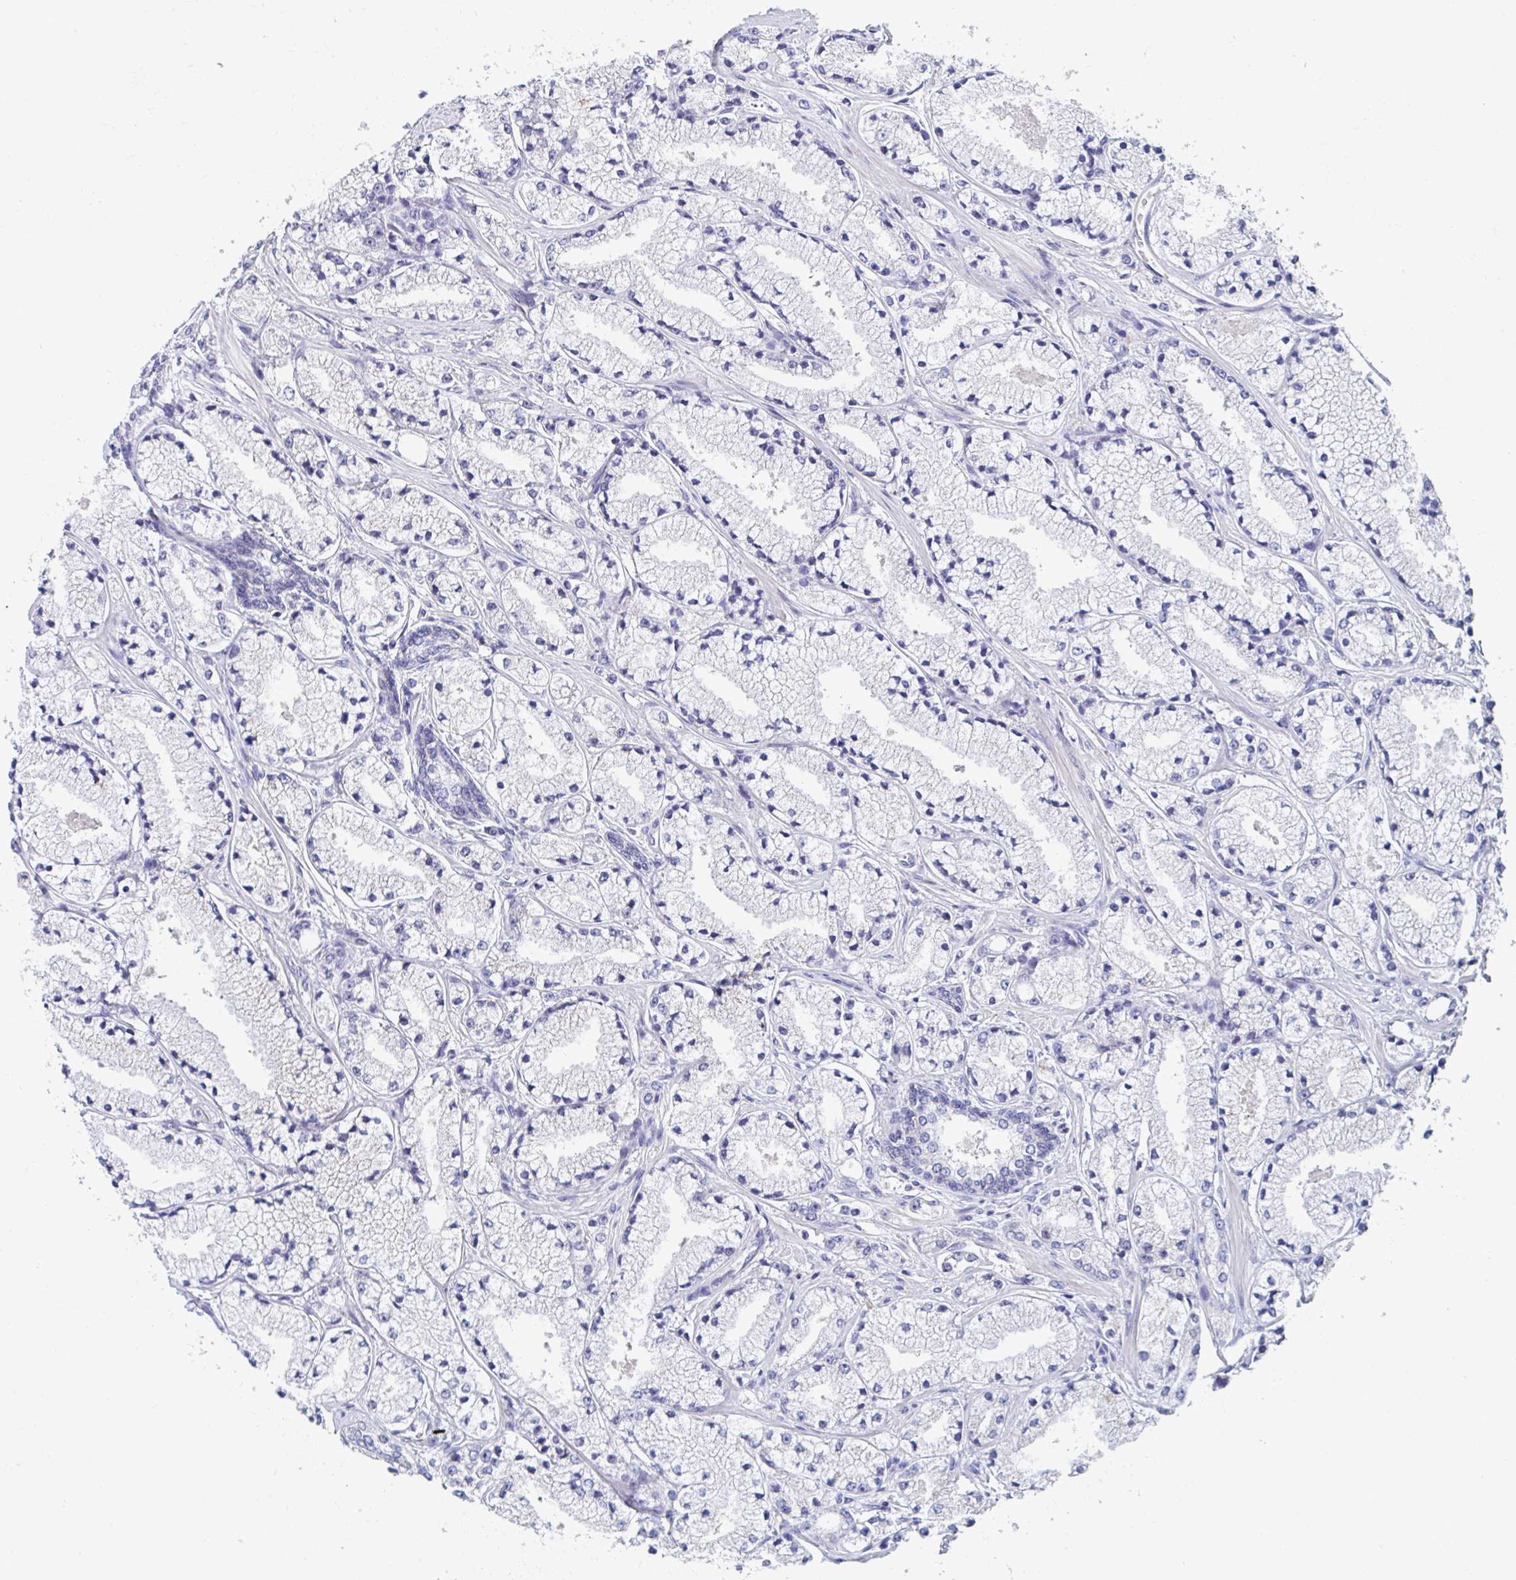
{"staining": {"intensity": "negative", "quantity": "none", "location": "none"}, "tissue": "prostate cancer", "cell_type": "Tumor cells", "image_type": "cancer", "snomed": [{"axis": "morphology", "description": "Adenocarcinoma, High grade"}, {"axis": "topography", "description": "Prostate"}], "caption": "High magnification brightfield microscopy of prostate cancer stained with DAB (brown) and counterstained with hematoxylin (blue): tumor cells show no significant expression. Brightfield microscopy of immunohistochemistry stained with DAB (brown) and hematoxylin (blue), captured at high magnification.", "gene": "P2RX3", "patient": {"sex": "male", "age": 63}}